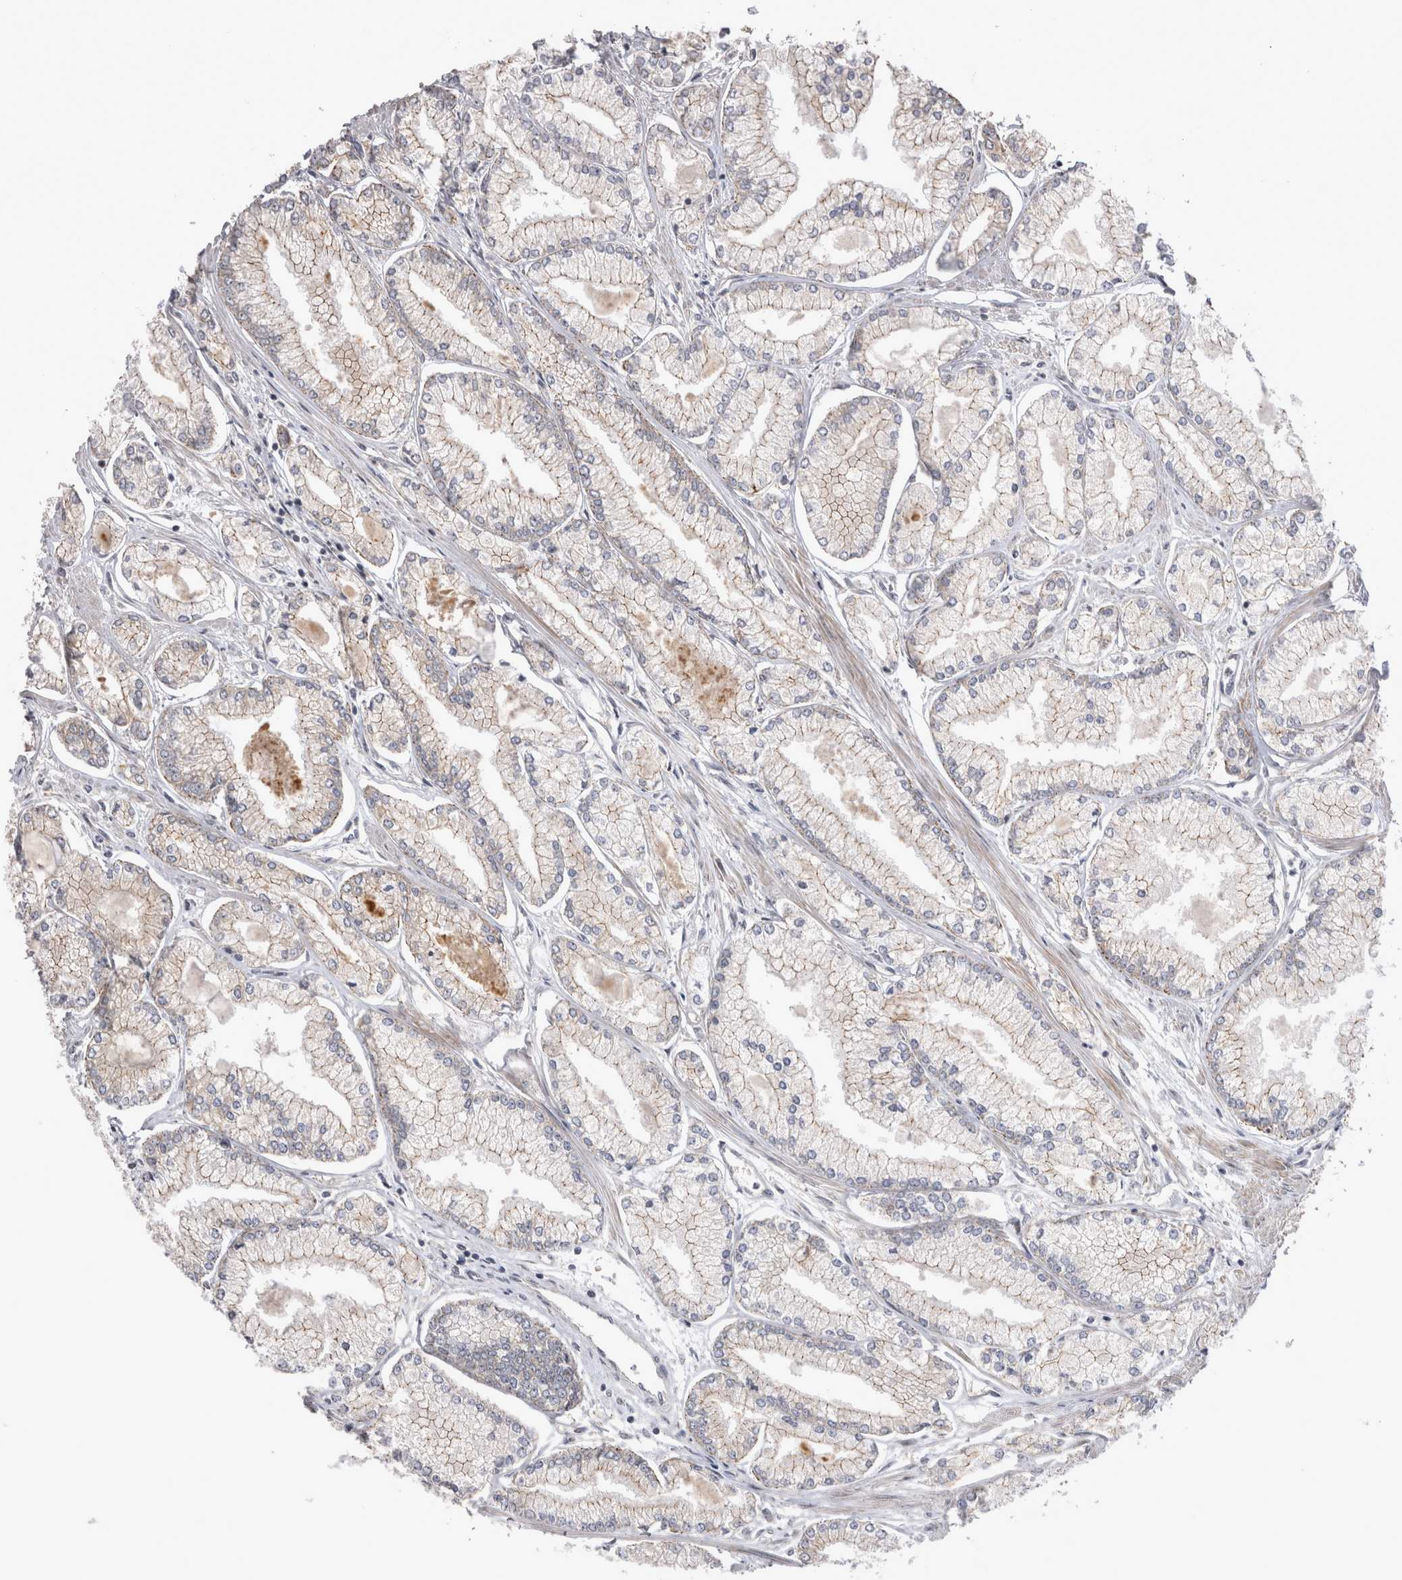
{"staining": {"intensity": "weak", "quantity": "25%-75%", "location": "cytoplasmic/membranous"}, "tissue": "prostate cancer", "cell_type": "Tumor cells", "image_type": "cancer", "snomed": [{"axis": "morphology", "description": "Adenocarcinoma, Low grade"}, {"axis": "topography", "description": "Prostate"}], "caption": "Prostate cancer (low-grade adenocarcinoma) stained with DAB (3,3'-diaminobenzidine) immunohistochemistry (IHC) demonstrates low levels of weak cytoplasmic/membranous expression in about 25%-75% of tumor cells.", "gene": "NENF", "patient": {"sex": "male", "age": 52}}